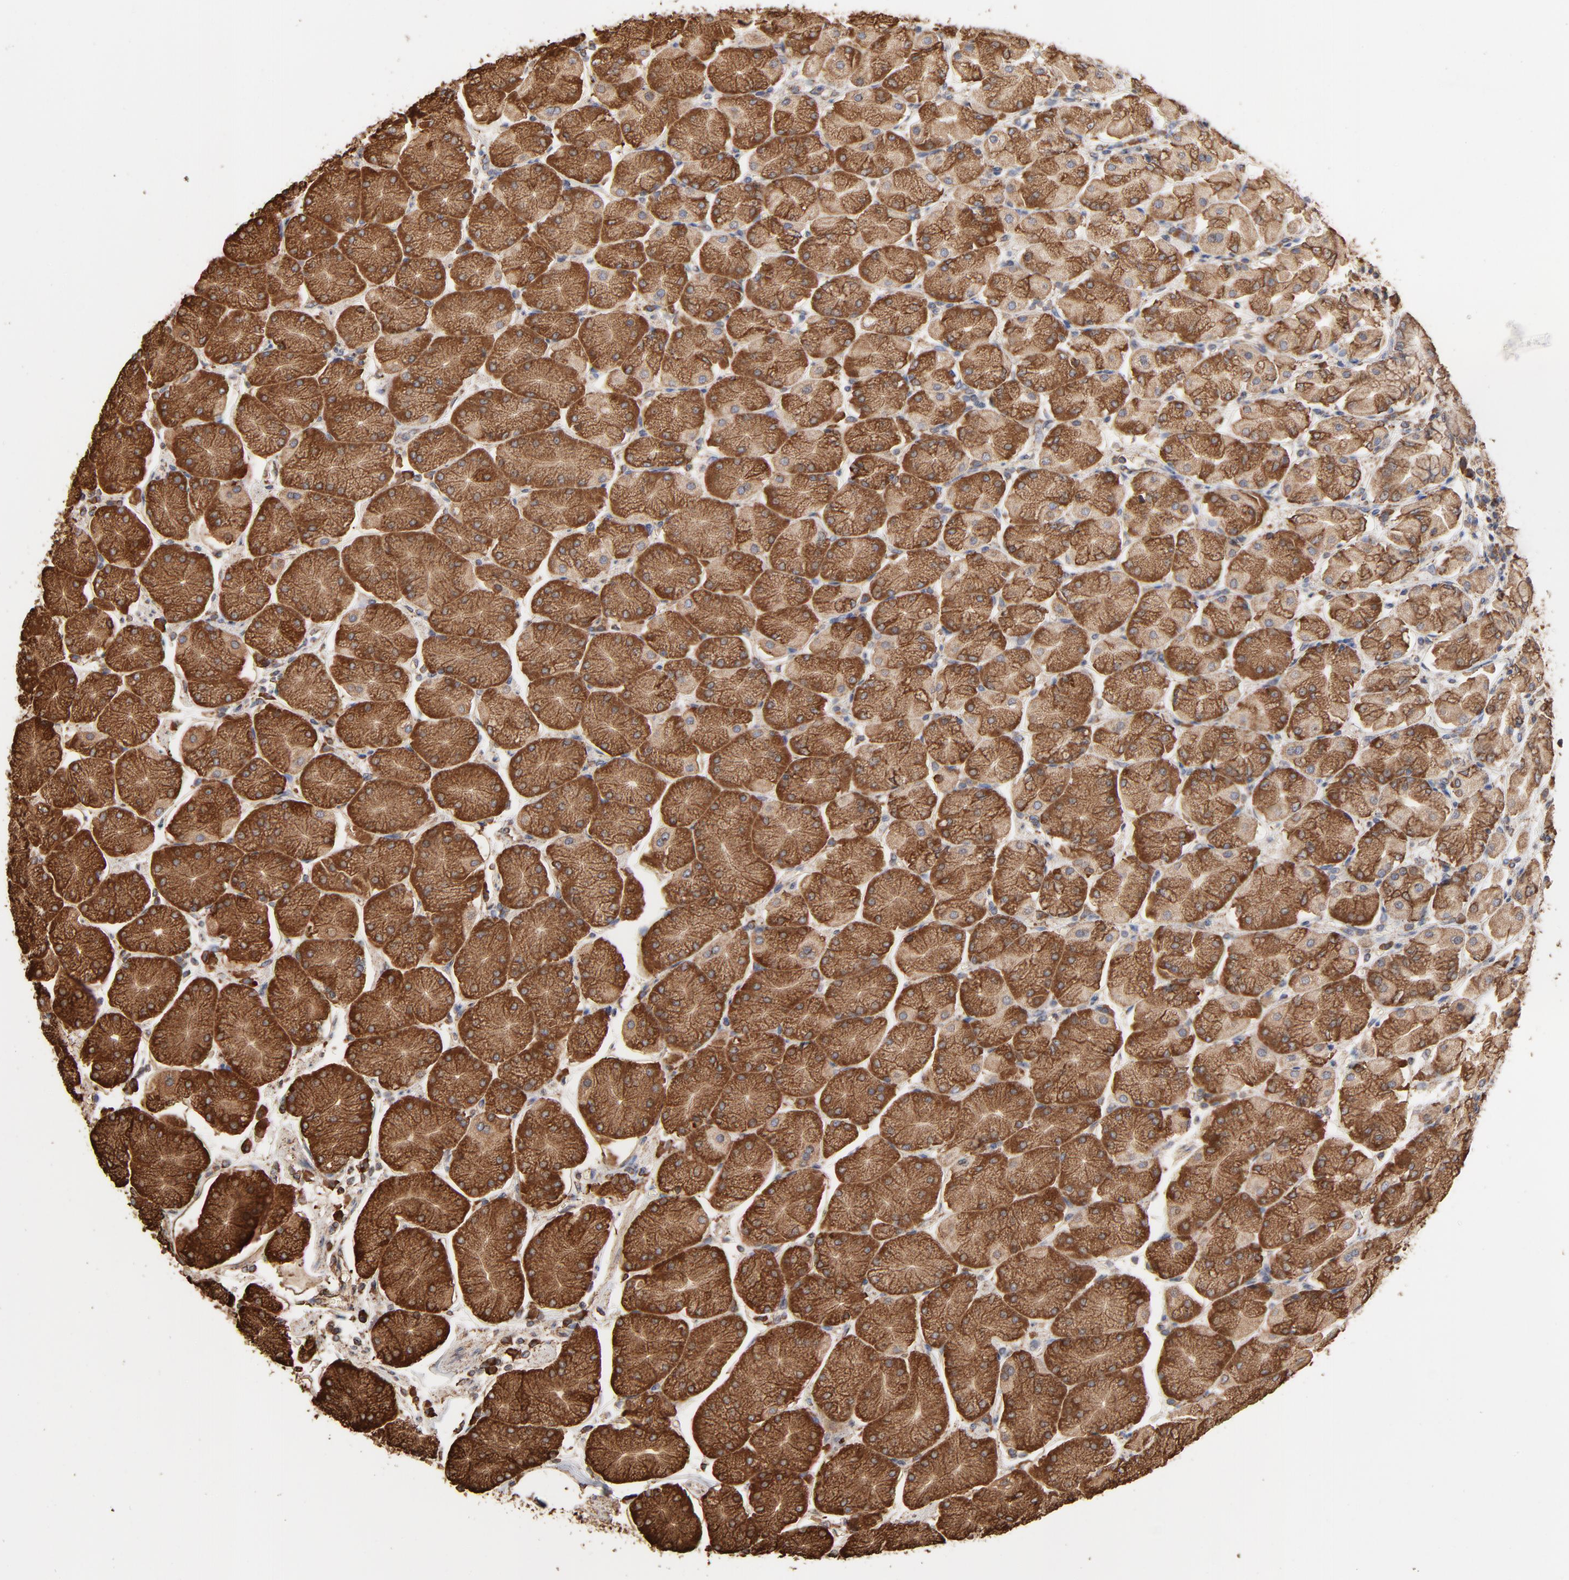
{"staining": {"intensity": "moderate", "quantity": "25%-75%", "location": "cytoplasmic/membranous"}, "tissue": "stomach", "cell_type": "Glandular cells", "image_type": "normal", "snomed": [{"axis": "morphology", "description": "Normal tissue, NOS"}, {"axis": "topography", "description": "Stomach, upper"}, {"axis": "topography", "description": "Stomach"}], "caption": "Stomach was stained to show a protein in brown. There is medium levels of moderate cytoplasmic/membranous positivity in approximately 25%-75% of glandular cells. The protein of interest is shown in brown color, while the nuclei are stained blue.", "gene": "PDIA3", "patient": {"sex": "male", "age": 76}}